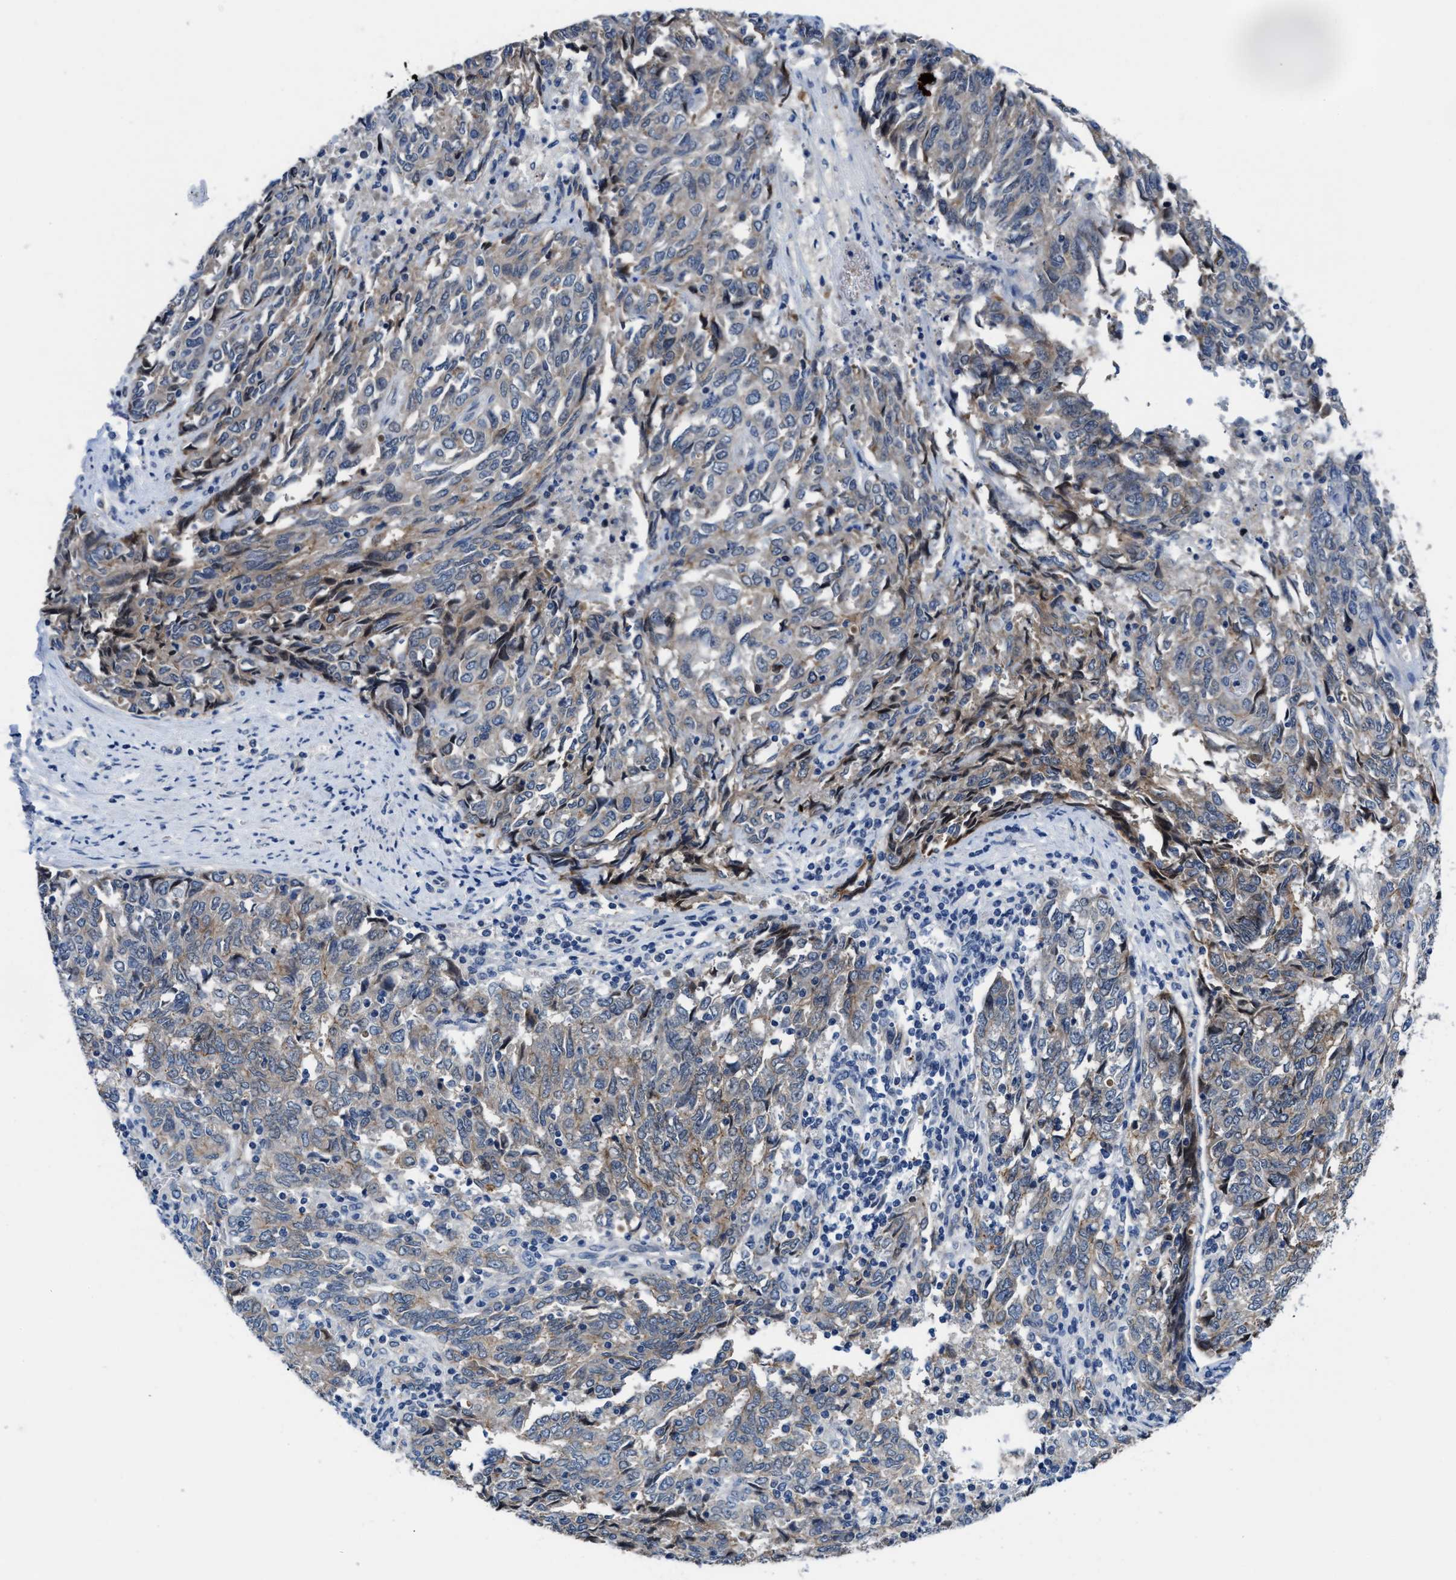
{"staining": {"intensity": "weak", "quantity": "<25%", "location": "cytoplasmic/membranous"}, "tissue": "endometrial cancer", "cell_type": "Tumor cells", "image_type": "cancer", "snomed": [{"axis": "morphology", "description": "Adenocarcinoma, NOS"}, {"axis": "topography", "description": "Endometrium"}], "caption": "High magnification brightfield microscopy of endometrial cancer stained with DAB (3,3'-diaminobenzidine) (brown) and counterstained with hematoxylin (blue): tumor cells show no significant staining.", "gene": "GHITM", "patient": {"sex": "female", "age": 80}}